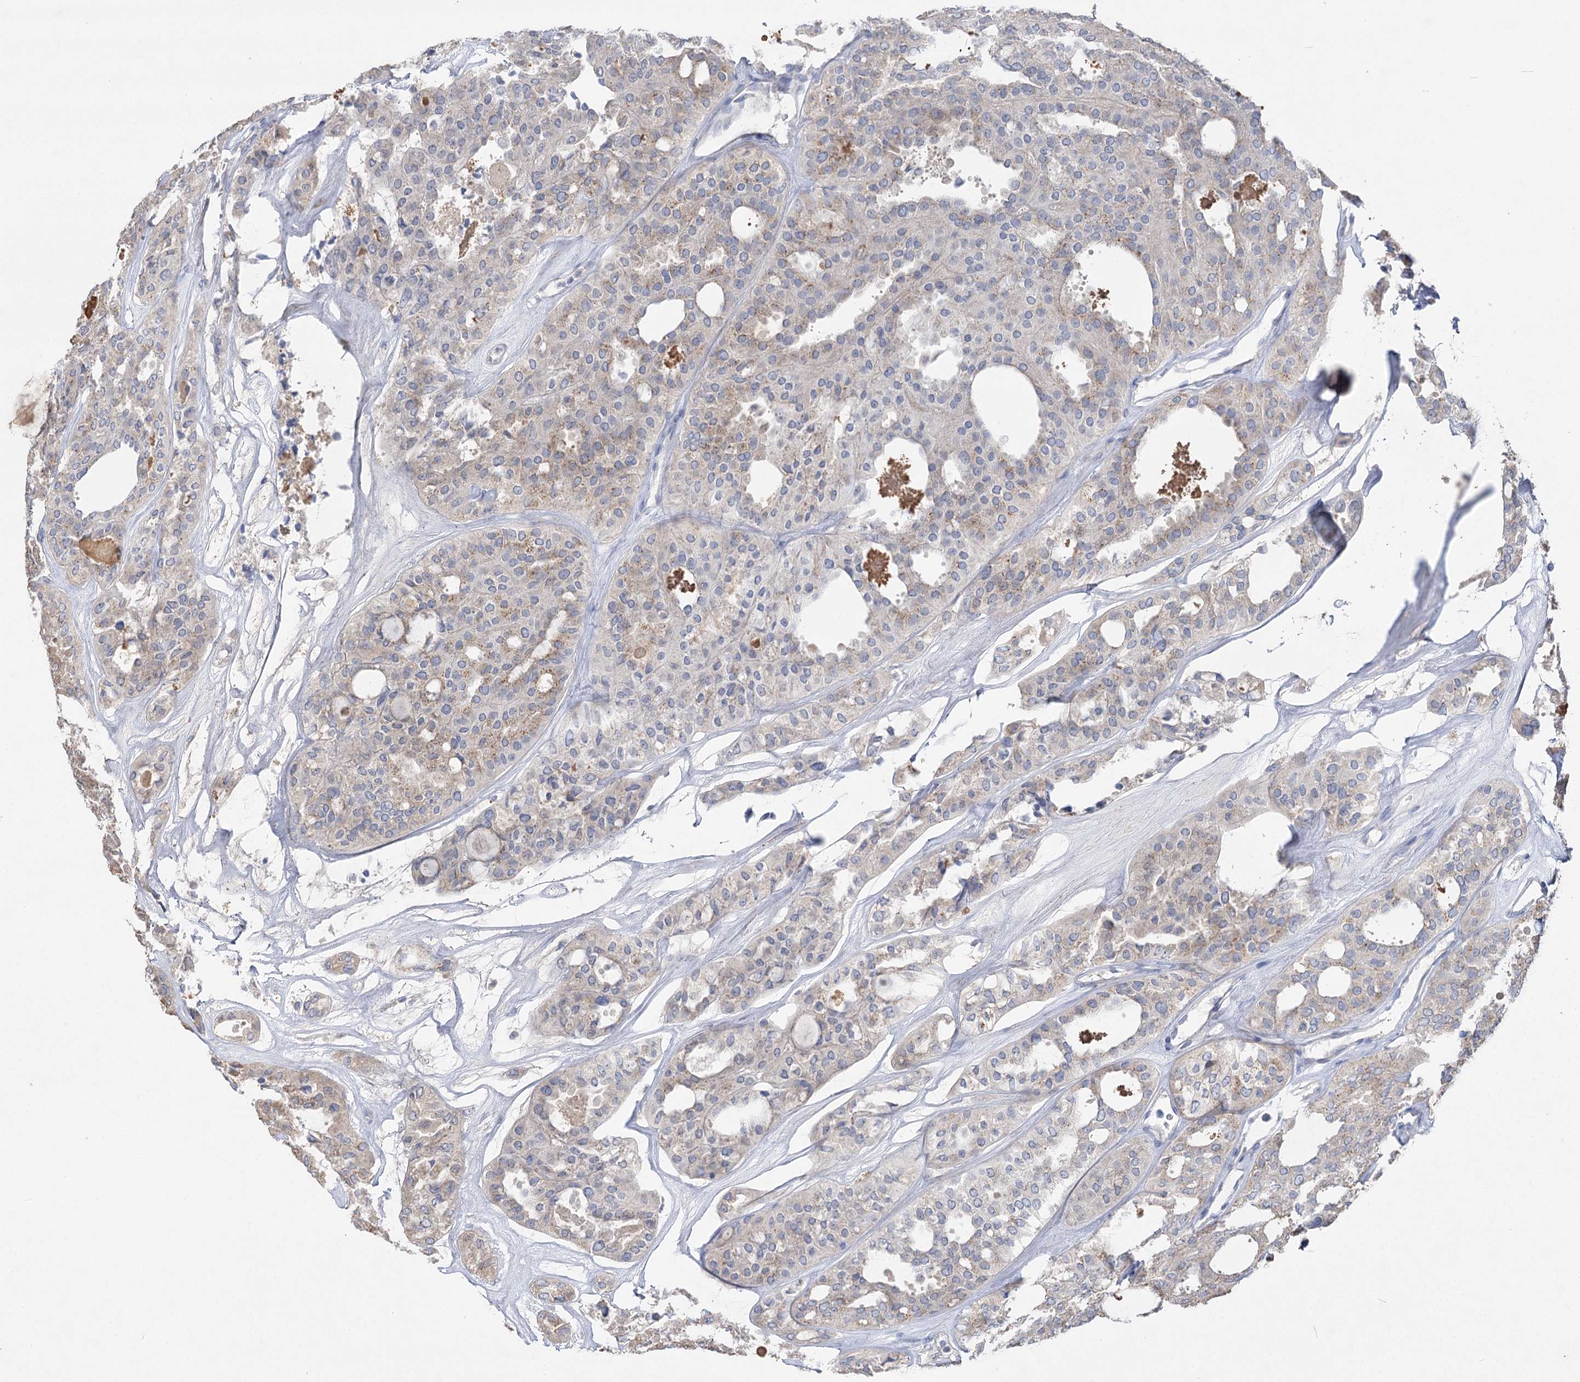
{"staining": {"intensity": "moderate", "quantity": "25%-75%", "location": "cytoplasmic/membranous"}, "tissue": "thyroid cancer", "cell_type": "Tumor cells", "image_type": "cancer", "snomed": [{"axis": "morphology", "description": "Follicular adenoma carcinoma, NOS"}, {"axis": "topography", "description": "Thyroid gland"}], "caption": "Immunohistochemical staining of thyroid cancer shows medium levels of moderate cytoplasmic/membranous protein staining in about 25%-75% of tumor cells.", "gene": "IL1RAP", "patient": {"sex": "male", "age": 75}}